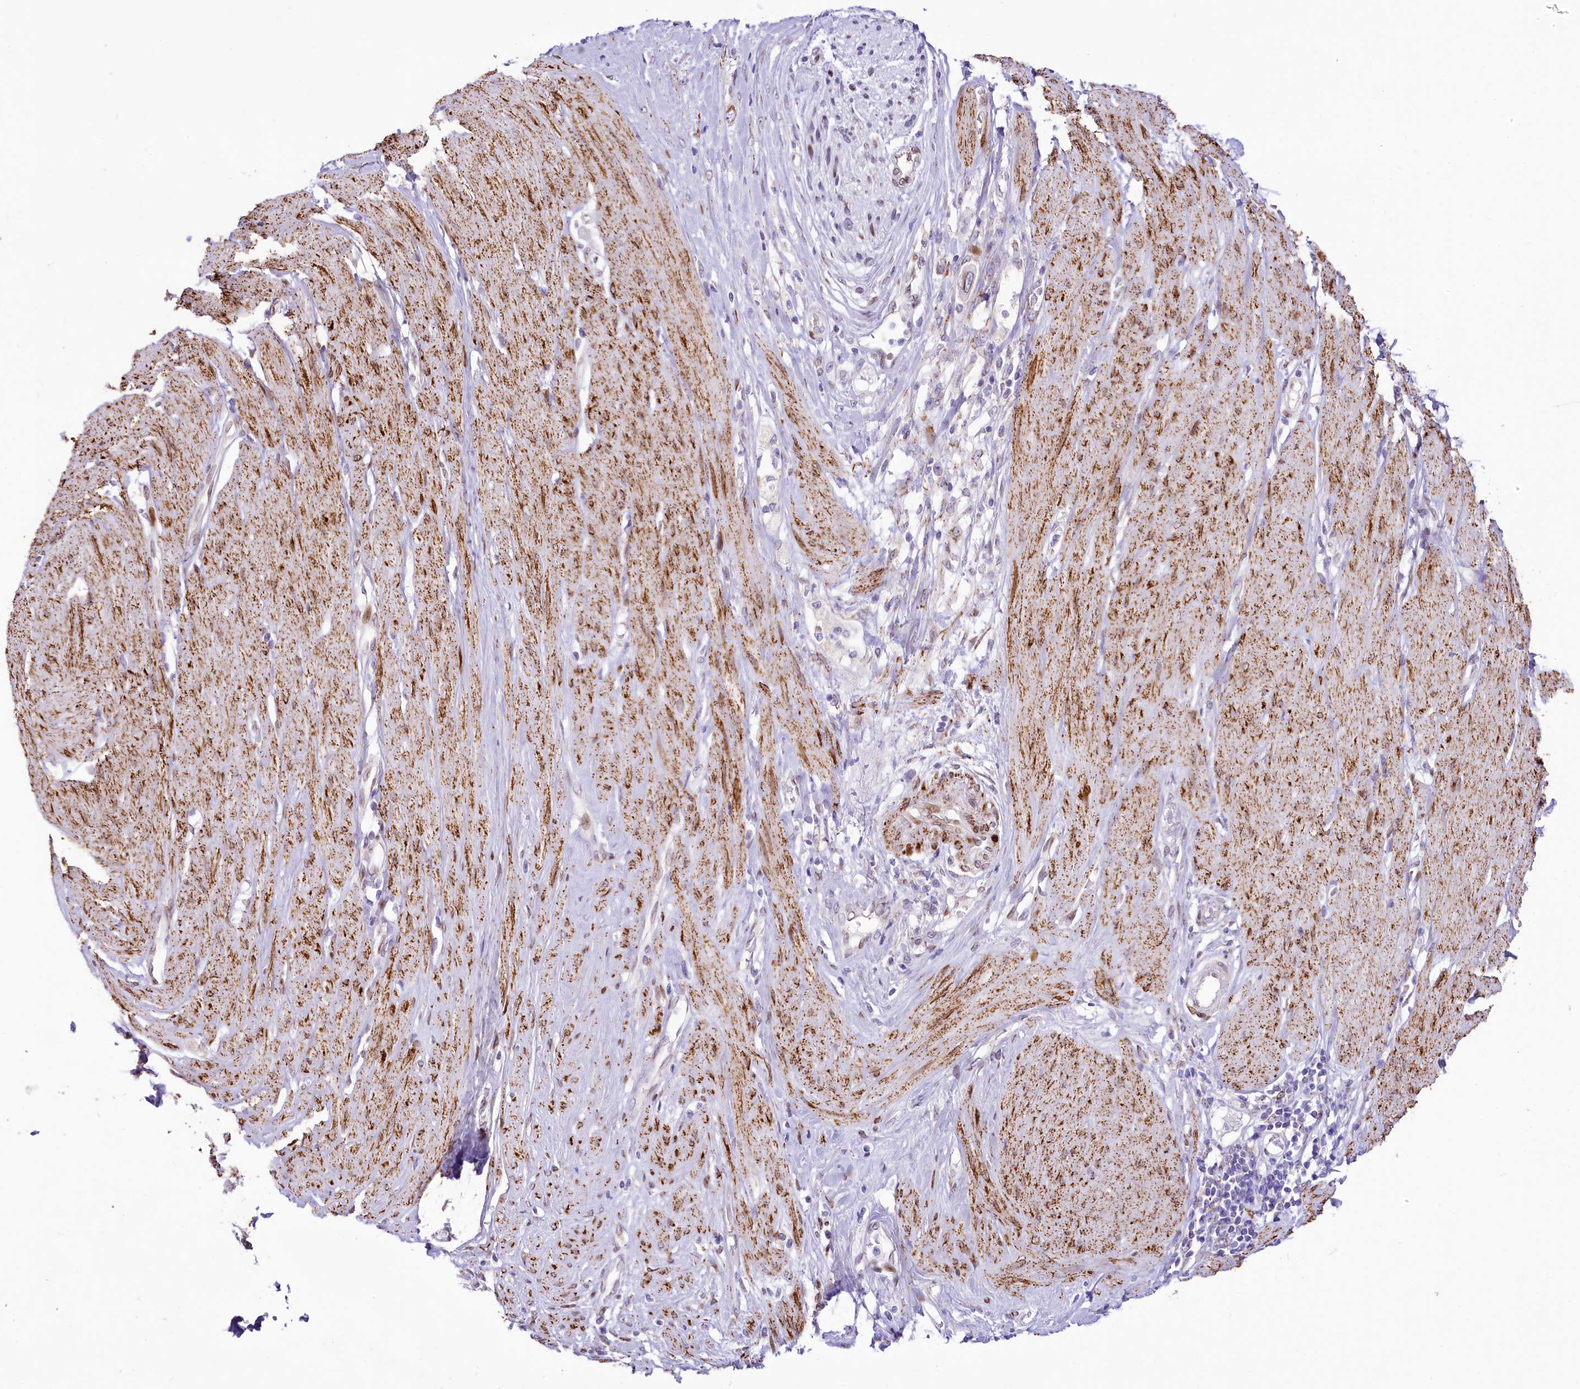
{"staining": {"intensity": "moderate", "quantity": "25%-75%", "location": "cytoplasmic/membranous,nuclear"}, "tissue": "pancreatic cancer", "cell_type": "Tumor cells", "image_type": "cancer", "snomed": [{"axis": "morphology", "description": "Adenocarcinoma, NOS"}, {"axis": "topography", "description": "Pancreas"}], "caption": "Pancreatic adenocarcinoma stained with immunohistochemistry (IHC) demonstrates moderate cytoplasmic/membranous and nuclear positivity in approximately 25%-75% of tumor cells. The protein of interest is shown in brown color, while the nuclei are stained blue.", "gene": "PPIP5K2", "patient": {"sex": "female", "age": 56}}